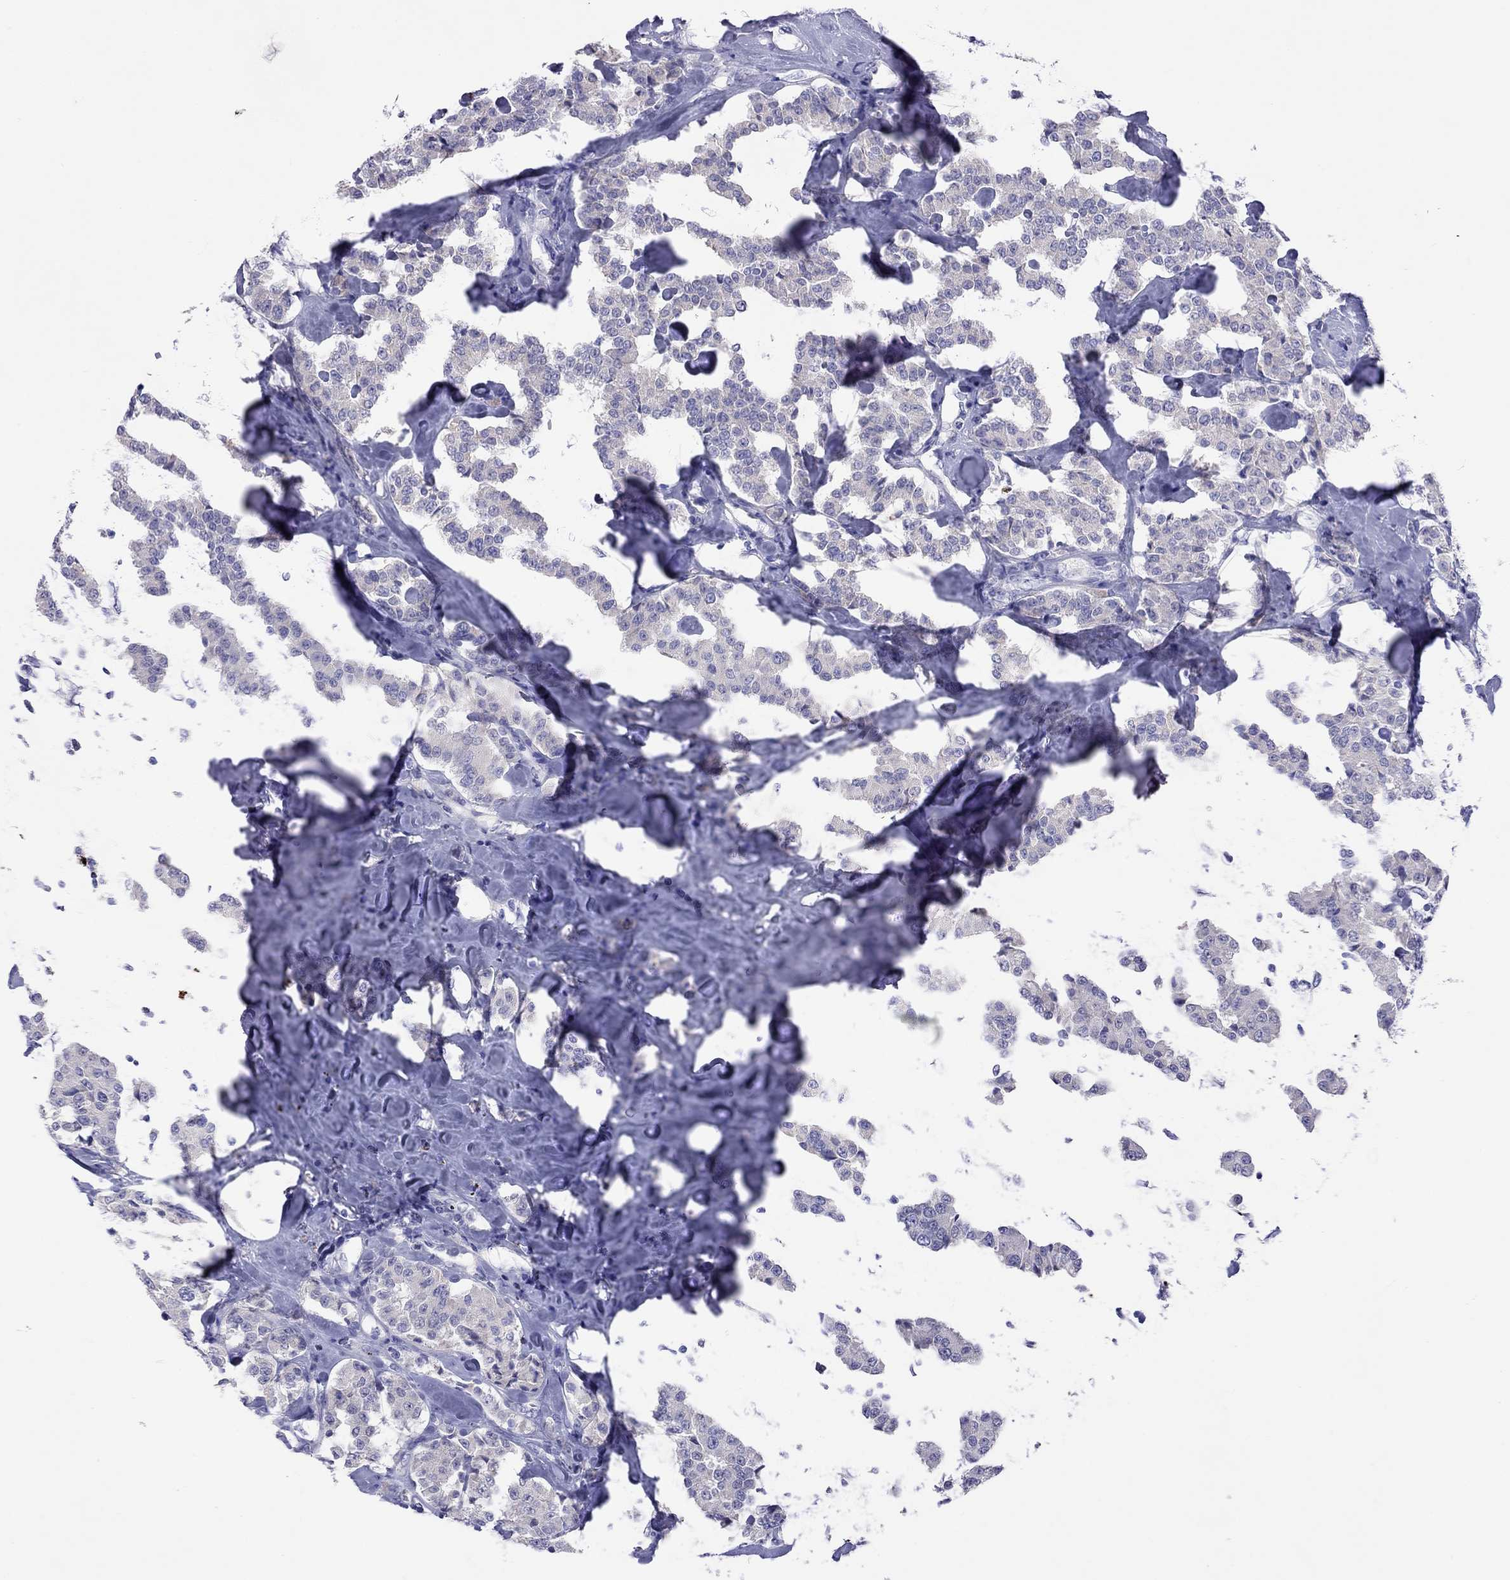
{"staining": {"intensity": "negative", "quantity": "none", "location": "none"}, "tissue": "carcinoid", "cell_type": "Tumor cells", "image_type": "cancer", "snomed": [{"axis": "morphology", "description": "Carcinoid, malignant, NOS"}, {"axis": "topography", "description": "Pancreas"}], "caption": "Carcinoid stained for a protein using immunohistochemistry reveals no positivity tumor cells.", "gene": "COL9A1", "patient": {"sex": "male", "age": 41}}